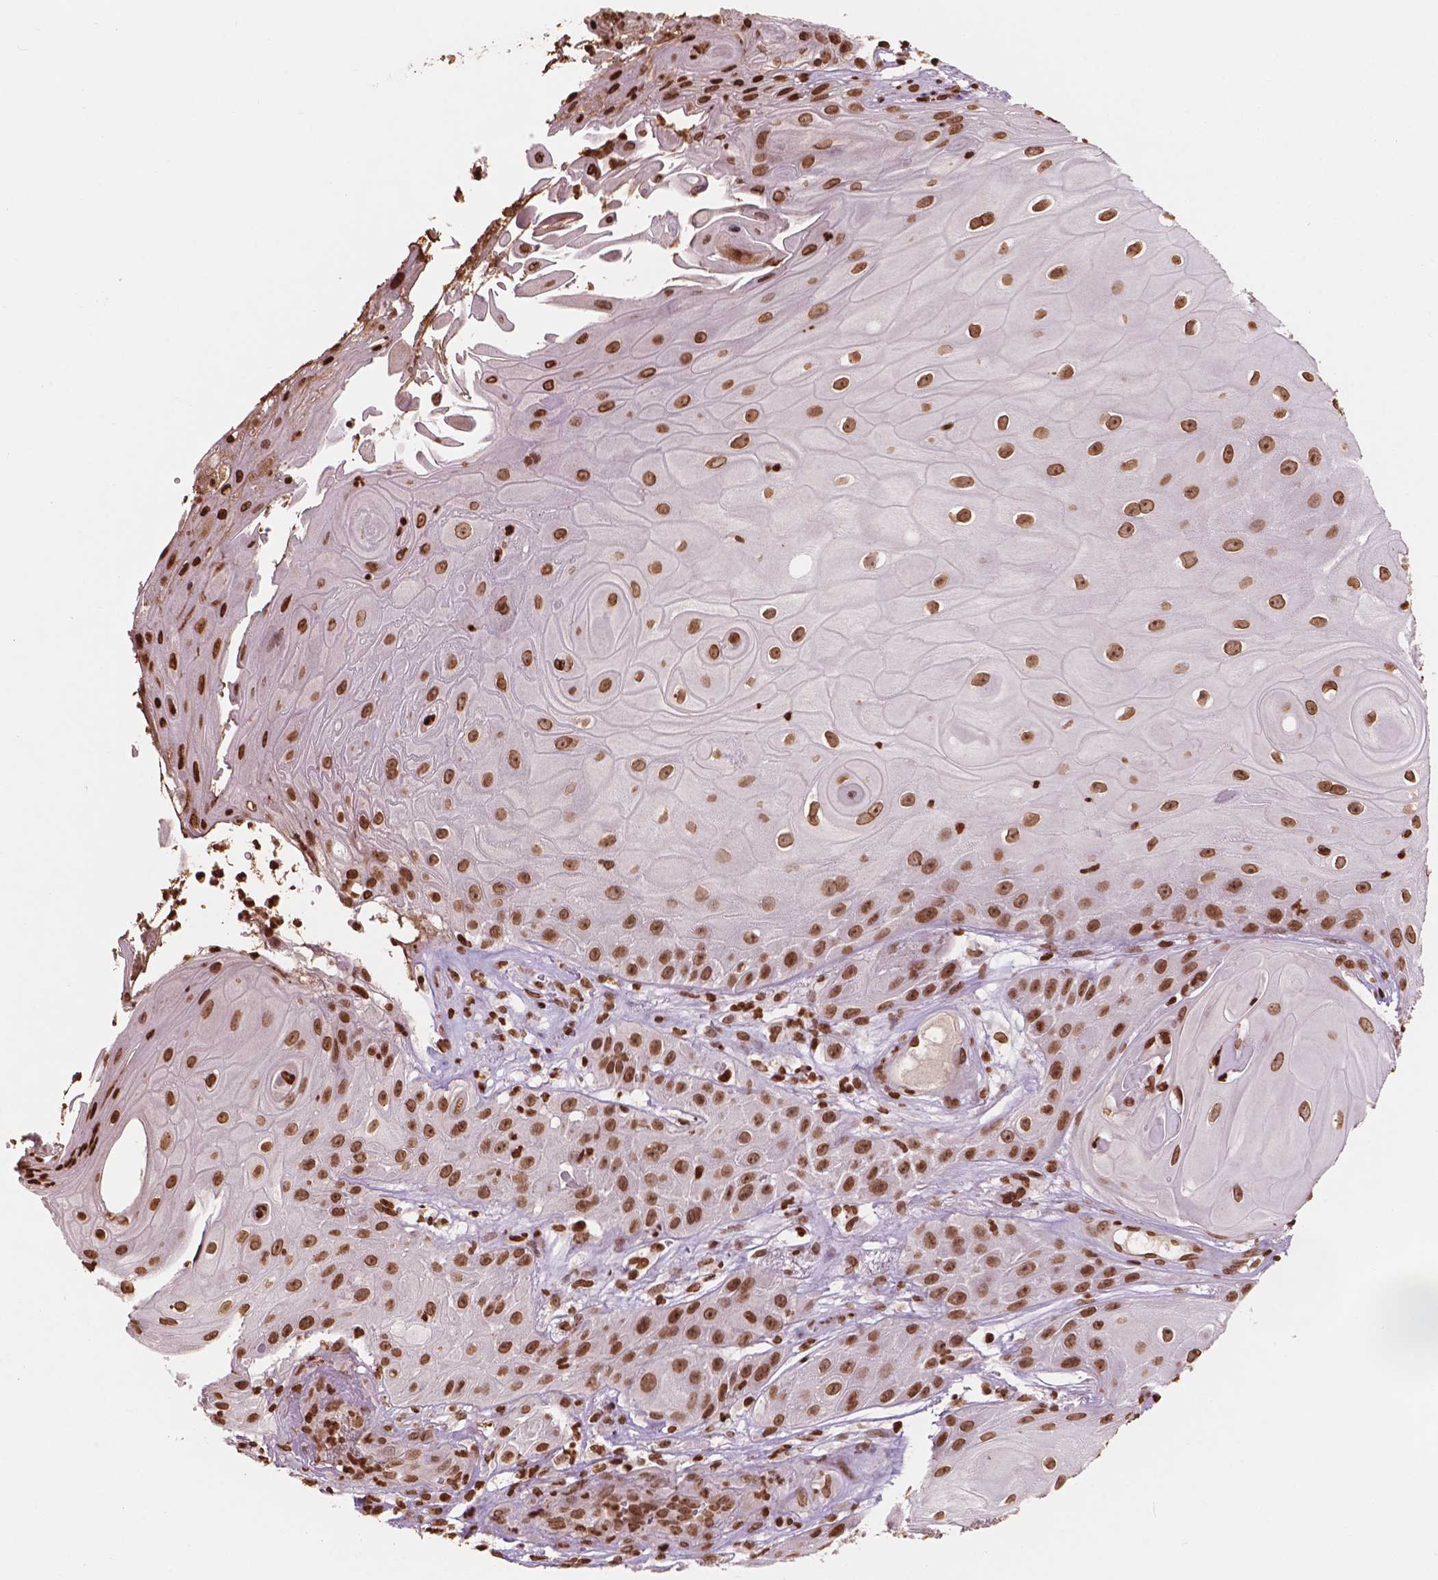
{"staining": {"intensity": "strong", "quantity": ">75%", "location": "nuclear"}, "tissue": "skin cancer", "cell_type": "Tumor cells", "image_type": "cancer", "snomed": [{"axis": "morphology", "description": "Squamous cell carcinoma, NOS"}, {"axis": "topography", "description": "Skin"}], "caption": "This histopathology image reveals immunohistochemistry (IHC) staining of human skin cancer, with high strong nuclear positivity in about >75% of tumor cells.", "gene": "H3C7", "patient": {"sex": "male", "age": 62}}